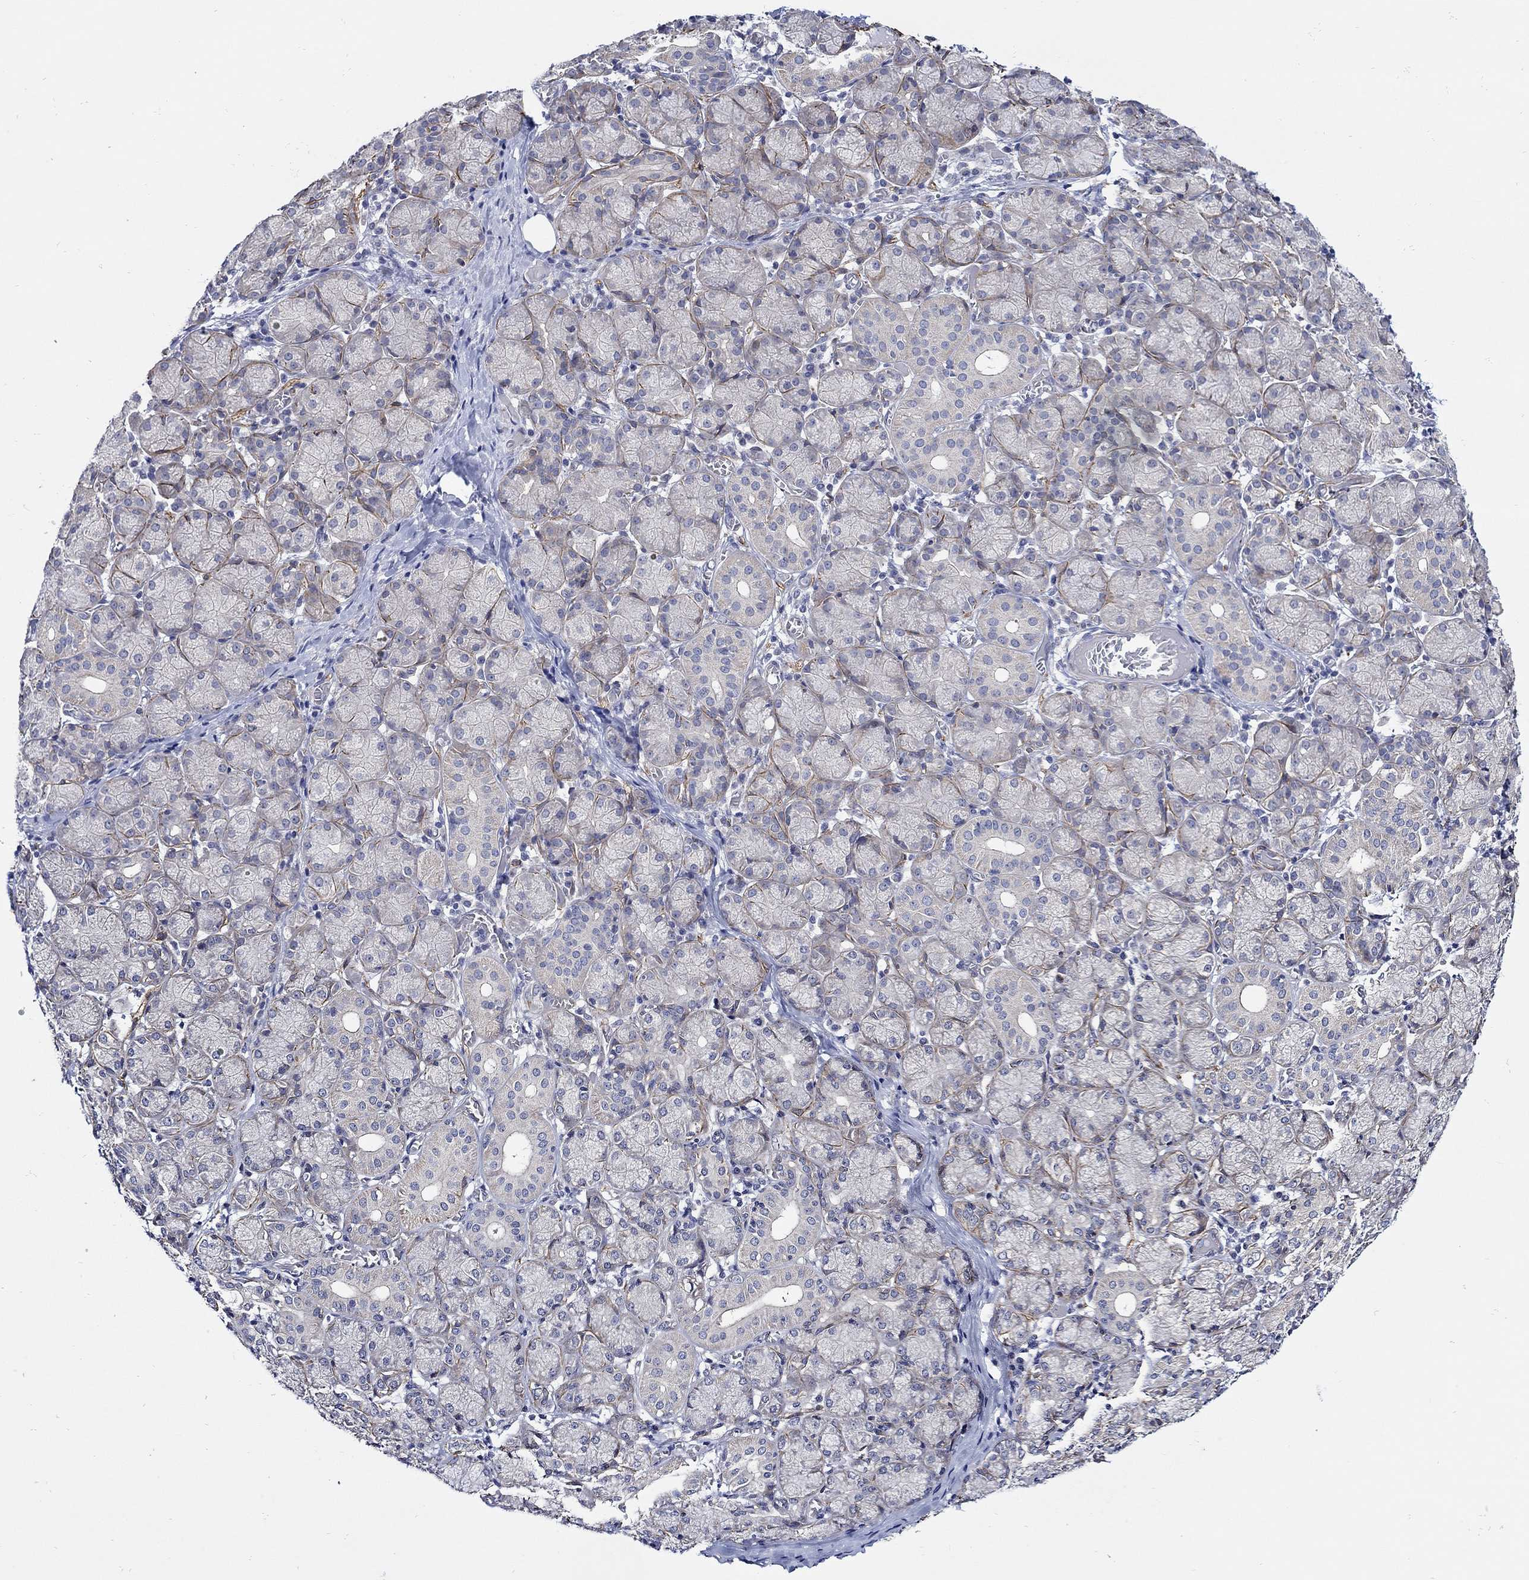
{"staining": {"intensity": "moderate", "quantity": "<25%", "location": "cytoplasmic/membranous"}, "tissue": "salivary gland", "cell_type": "Glandular cells", "image_type": "normal", "snomed": [{"axis": "morphology", "description": "Normal tissue, NOS"}, {"axis": "topography", "description": "Salivary gland"}, {"axis": "topography", "description": "Peripheral nerve tissue"}], "caption": "IHC histopathology image of normal salivary gland: salivary gland stained using IHC exhibits low levels of moderate protein expression localized specifically in the cytoplasmic/membranous of glandular cells, appearing as a cytoplasmic/membranous brown color.", "gene": "SCN7A", "patient": {"sex": "female", "age": 24}}